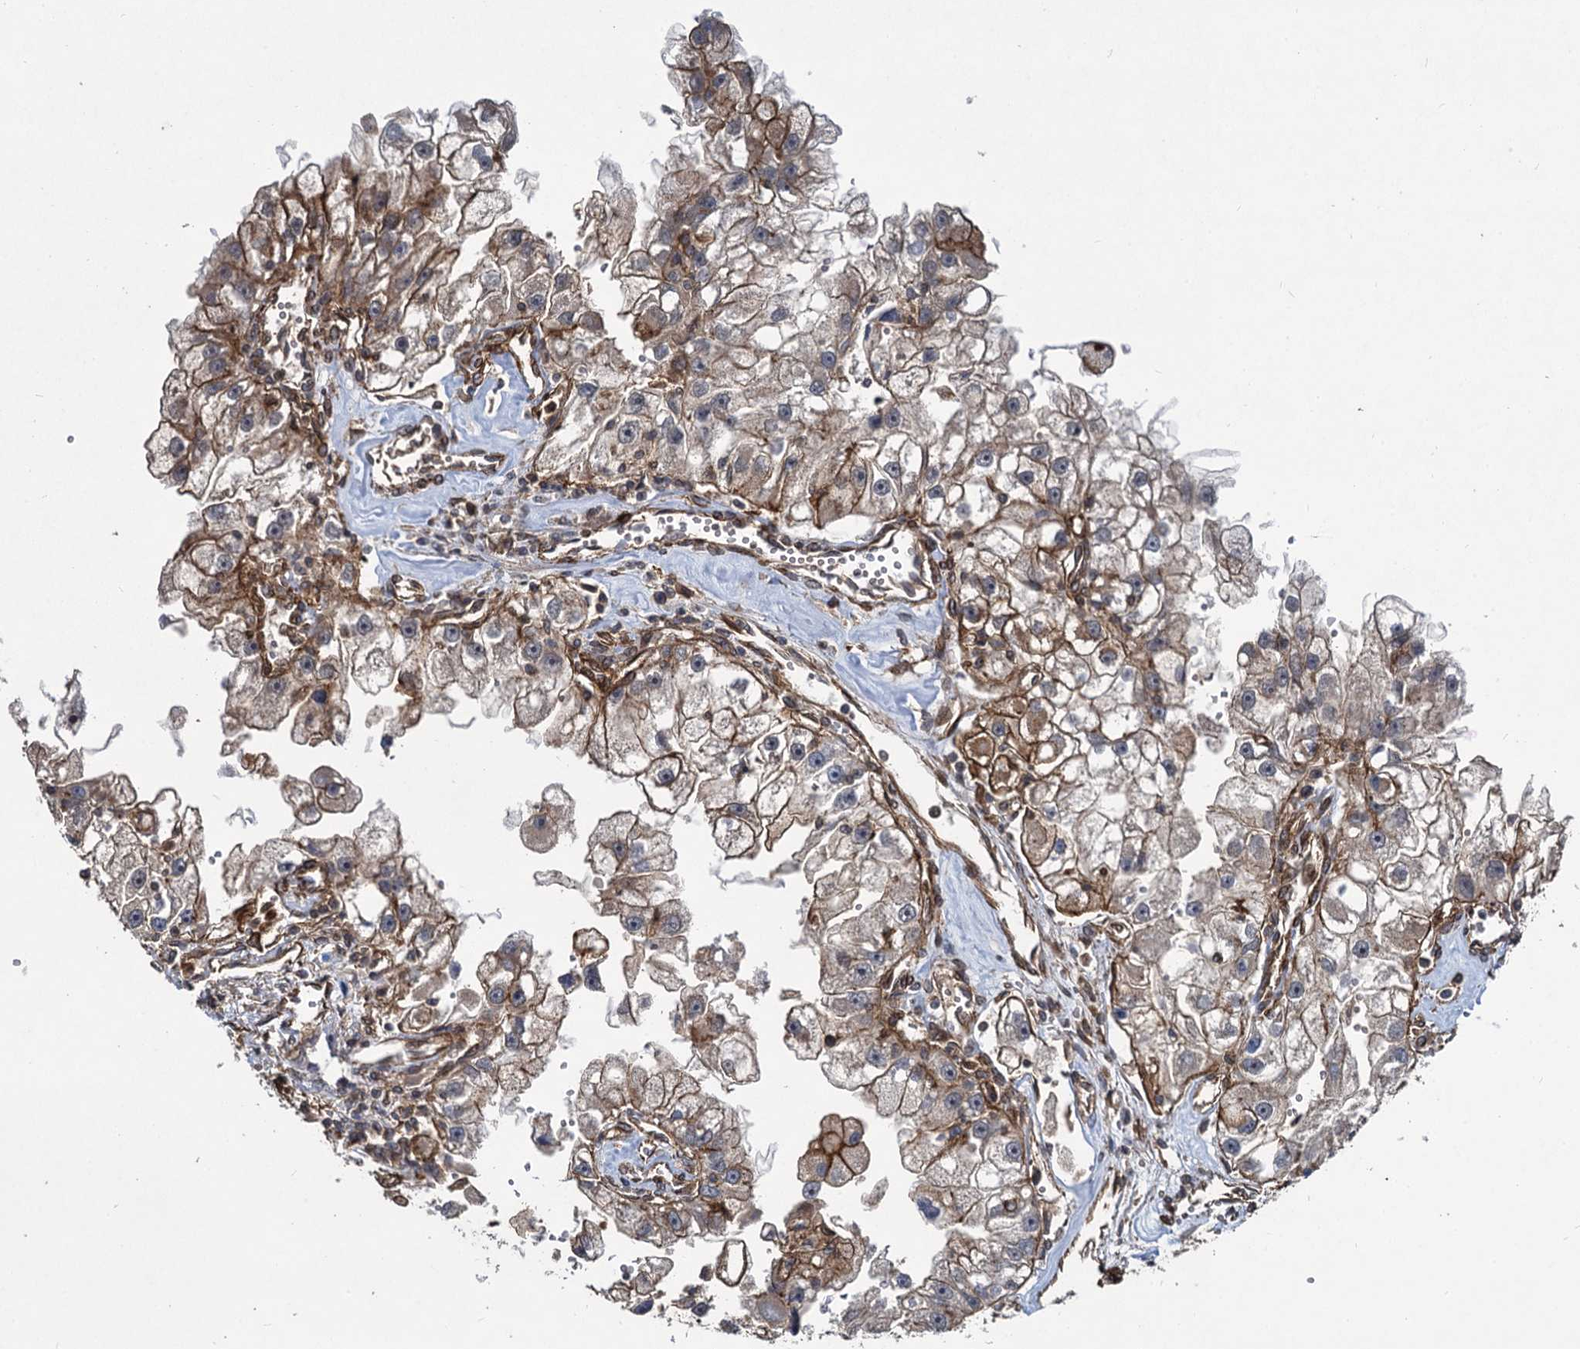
{"staining": {"intensity": "moderate", "quantity": "25%-75%", "location": "cytoplasmic/membranous"}, "tissue": "renal cancer", "cell_type": "Tumor cells", "image_type": "cancer", "snomed": [{"axis": "morphology", "description": "Adenocarcinoma, NOS"}, {"axis": "topography", "description": "Kidney"}], "caption": "Tumor cells show medium levels of moderate cytoplasmic/membranous staining in about 25%-75% of cells in adenocarcinoma (renal).", "gene": "SVIP", "patient": {"sex": "male", "age": 63}}